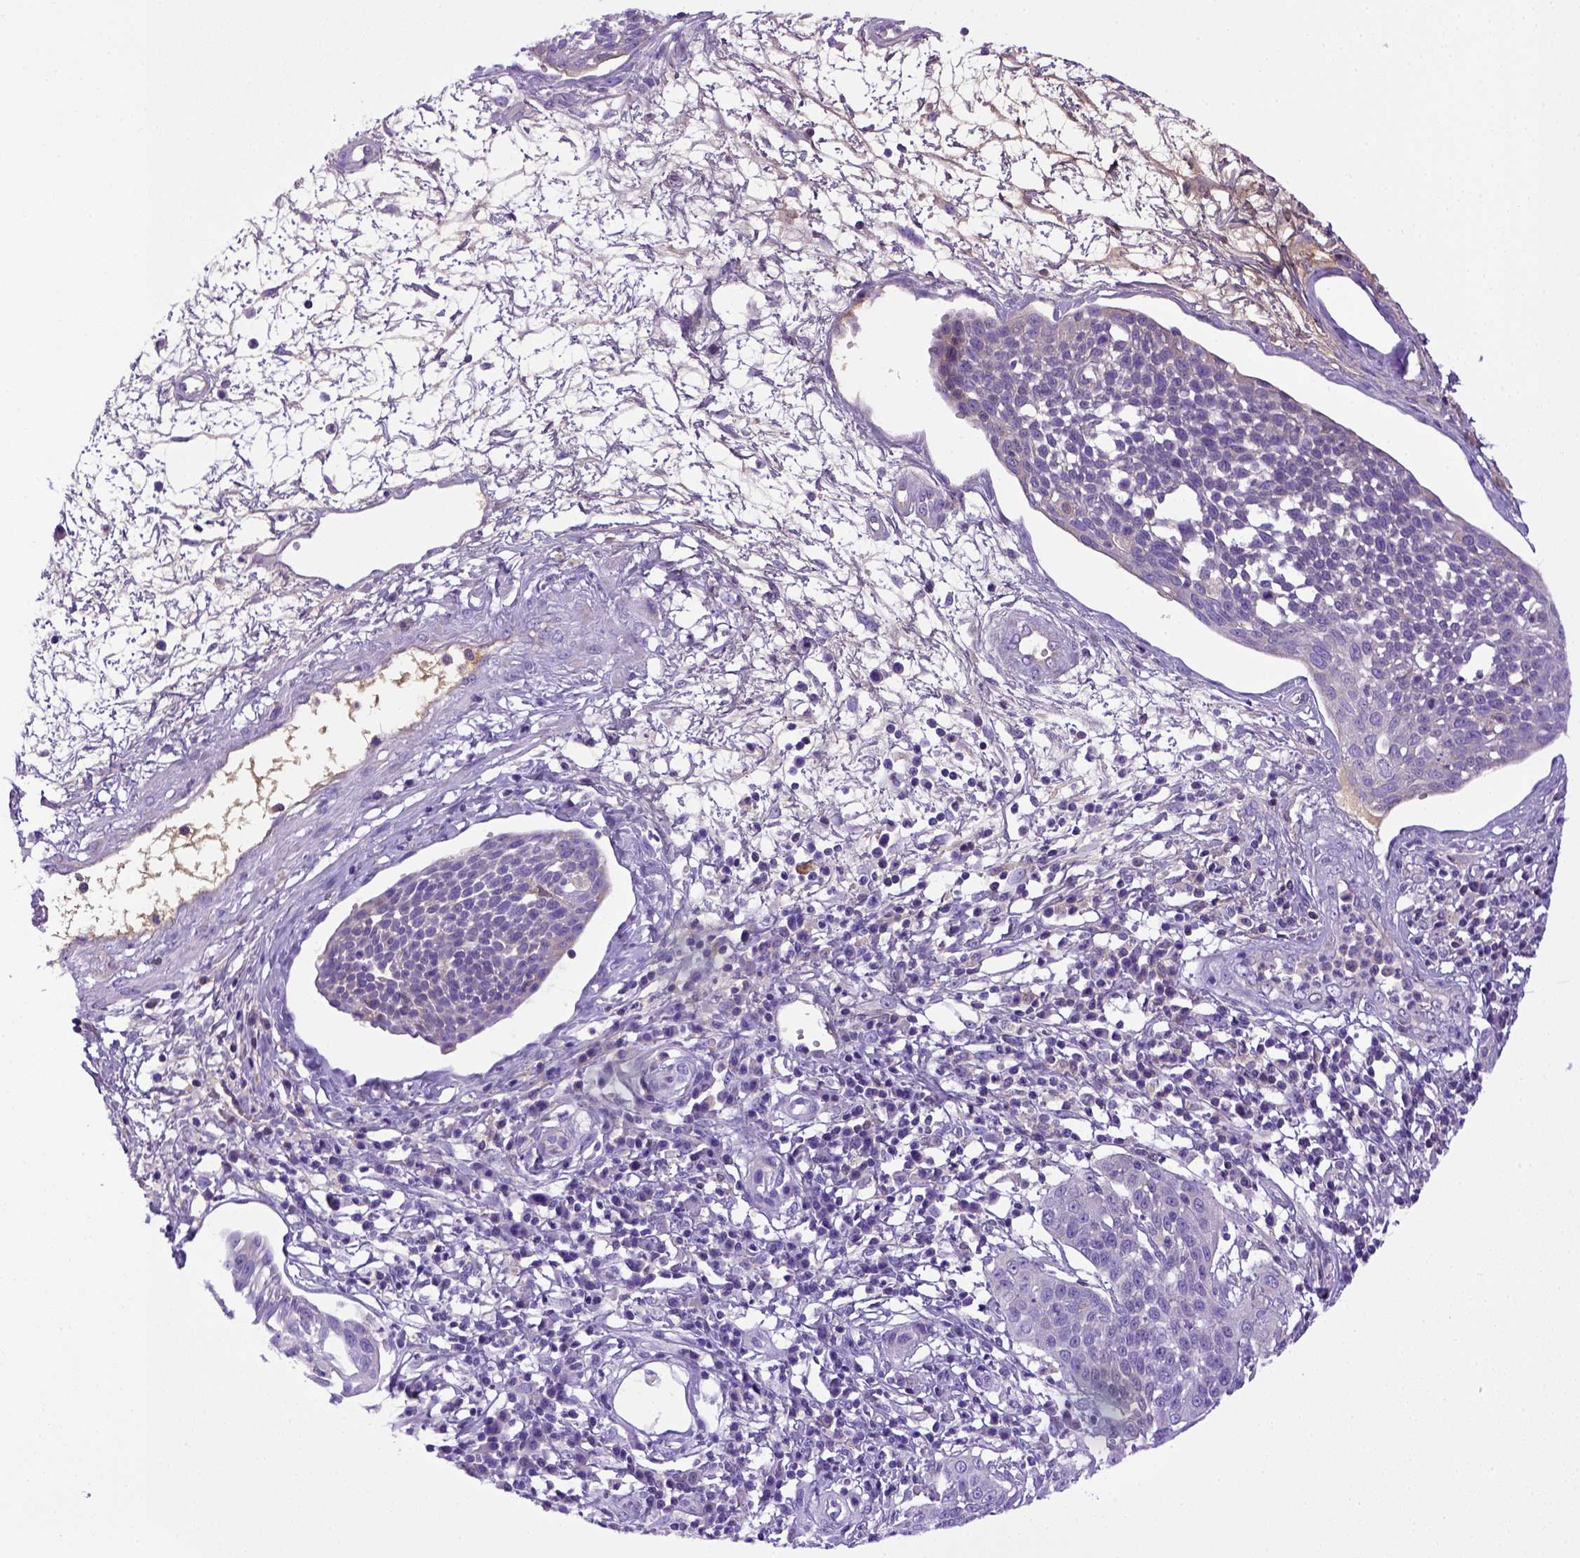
{"staining": {"intensity": "negative", "quantity": "none", "location": "none"}, "tissue": "cervical cancer", "cell_type": "Tumor cells", "image_type": "cancer", "snomed": [{"axis": "morphology", "description": "Squamous cell carcinoma, NOS"}, {"axis": "topography", "description": "Cervix"}], "caption": "Immunohistochemistry (IHC) micrograph of neoplastic tissue: cervical cancer (squamous cell carcinoma) stained with DAB (3,3'-diaminobenzidine) exhibits no significant protein positivity in tumor cells.", "gene": "ITIH4", "patient": {"sex": "female", "age": 34}}